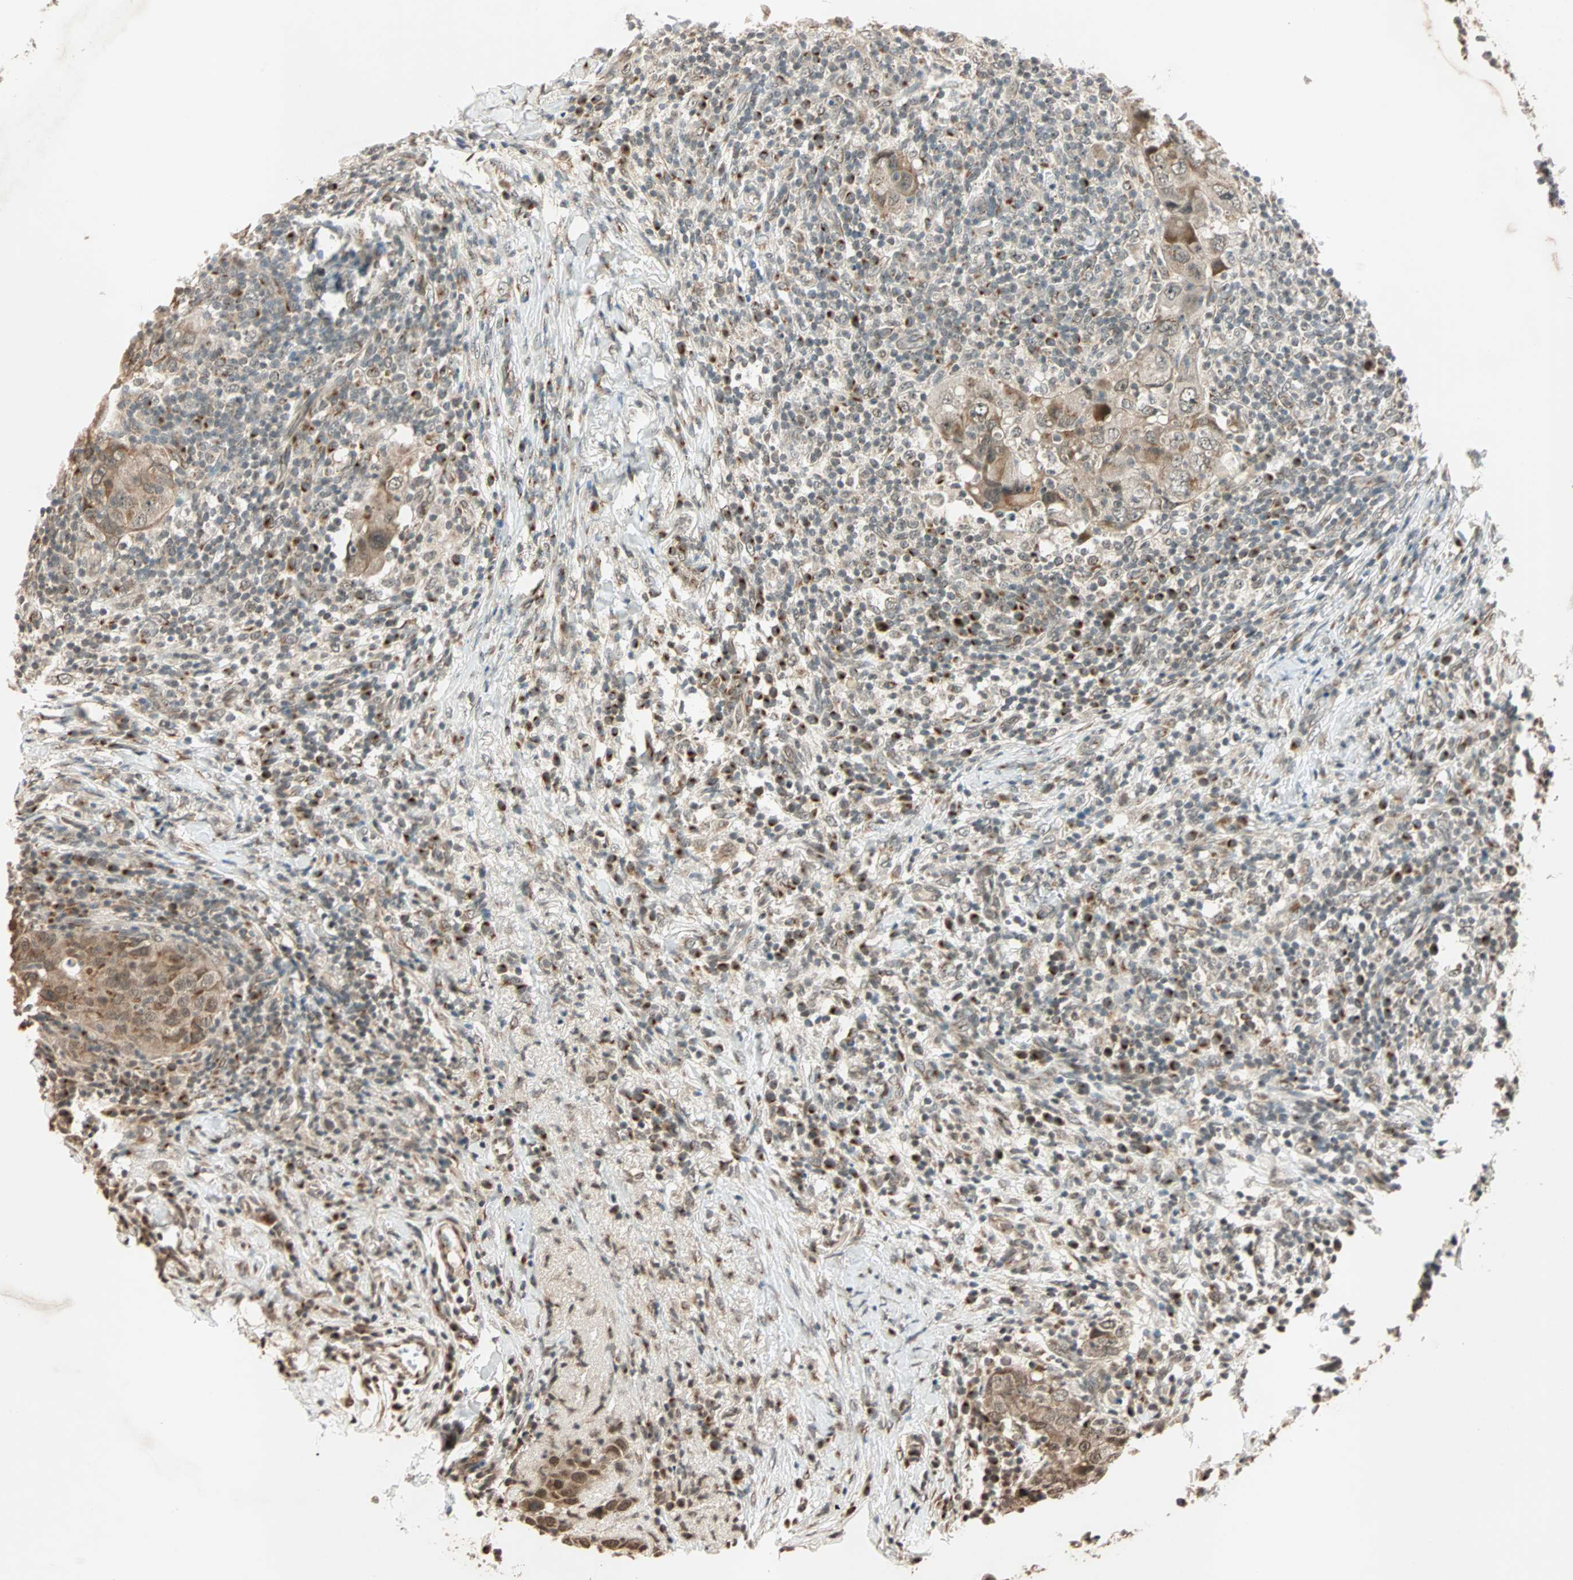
{"staining": {"intensity": "weak", "quantity": ">75%", "location": "cytoplasmic/membranous"}, "tissue": "breast cancer", "cell_type": "Tumor cells", "image_type": "cancer", "snomed": [{"axis": "morphology", "description": "Duct carcinoma"}, {"axis": "topography", "description": "Breast"}], "caption": "Weak cytoplasmic/membranous protein staining is present in approximately >75% of tumor cells in breast cancer (invasive ductal carcinoma).", "gene": "PRDM2", "patient": {"sex": "female", "age": 37}}